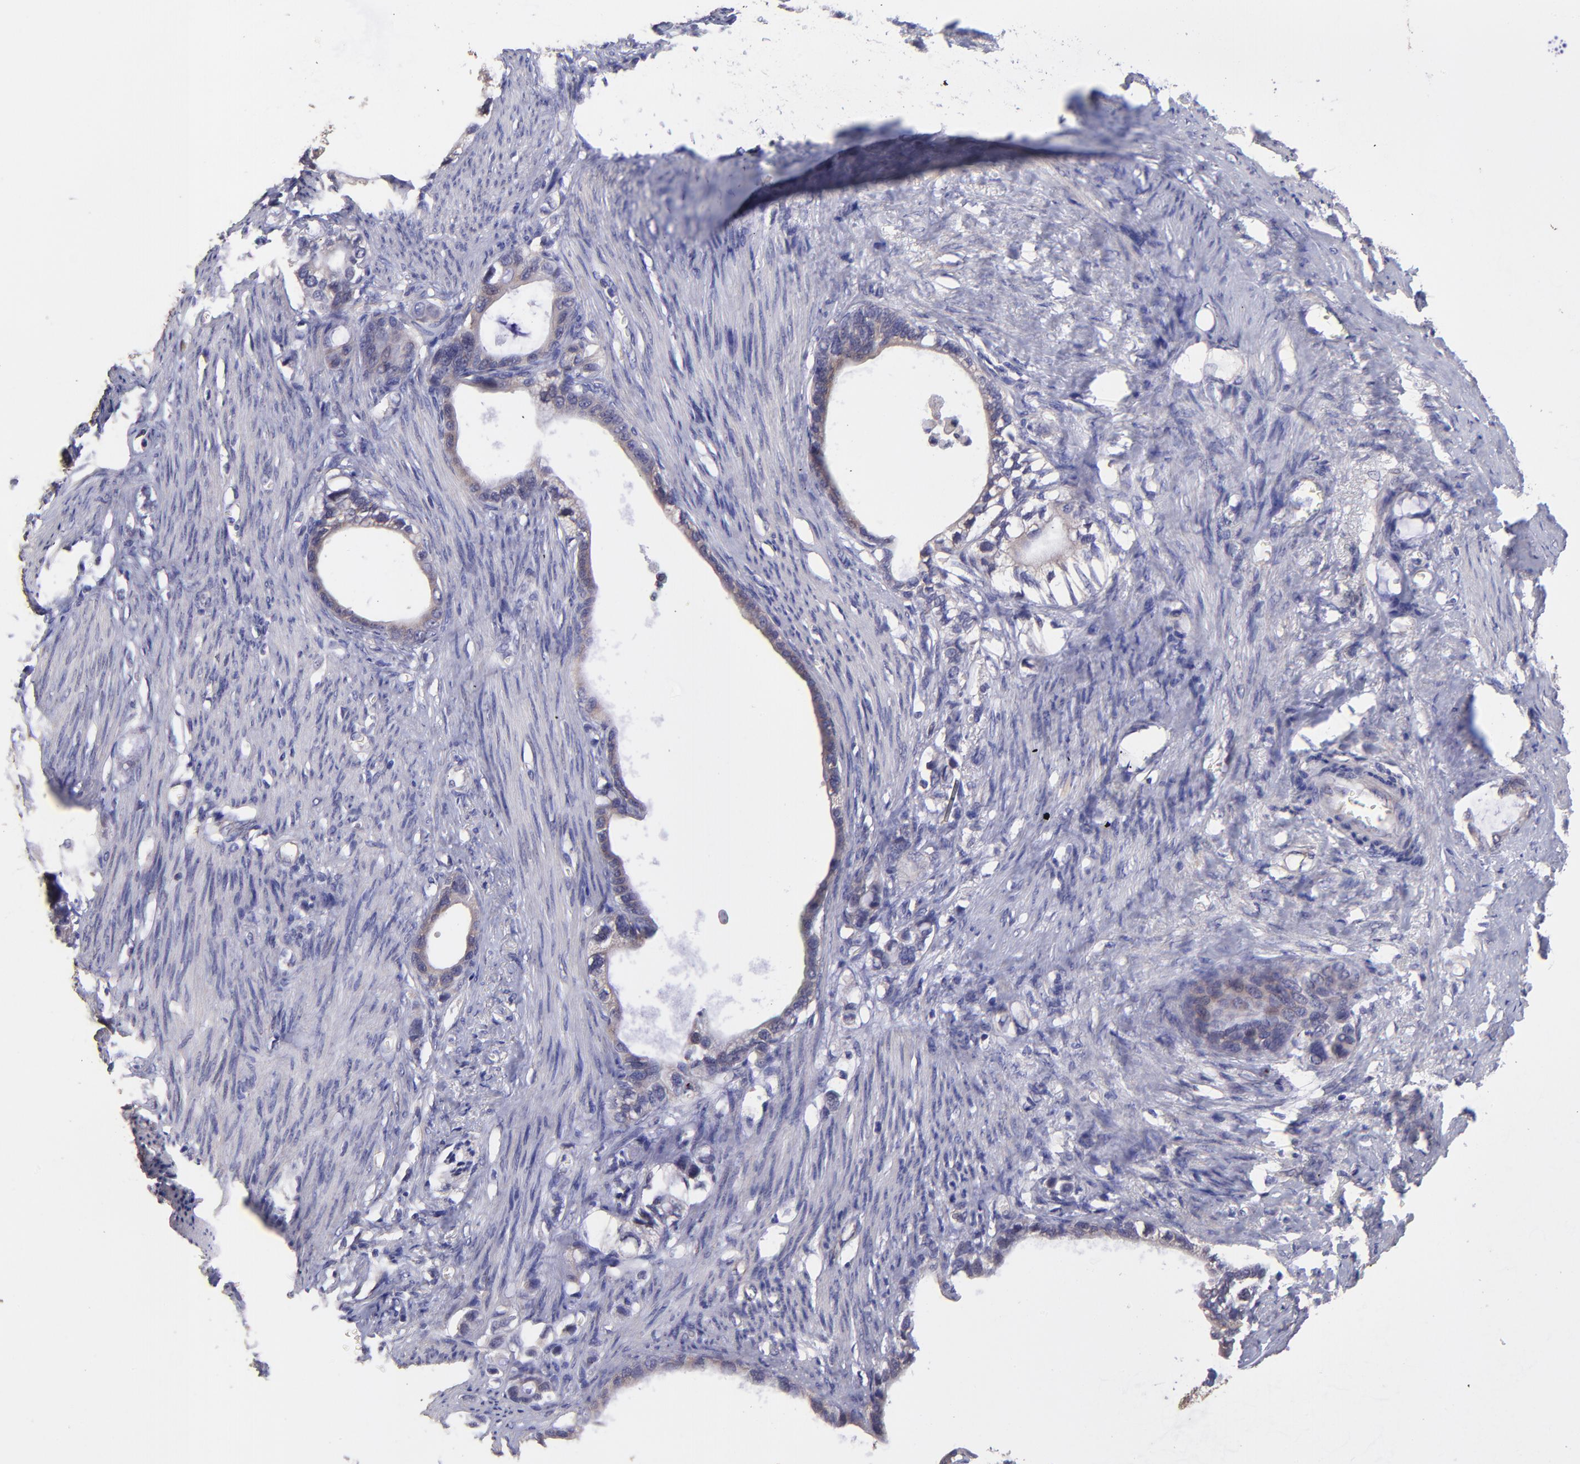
{"staining": {"intensity": "moderate", "quantity": ">75%", "location": "cytoplasmic/membranous"}, "tissue": "stomach cancer", "cell_type": "Tumor cells", "image_type": "cancer", "snomed": [{"axis": "morphology", "description": "Adenocarcinoma, NOS"}, {"axis": "topography", "description": "Stomach"}], "caption": "Stomach cancer stained for a protein demonstrates moderate cytoplasmic/membranous positivity in tumor cells.", "gene": "NSF", "patient": {"sex": "female", "age": 75}}